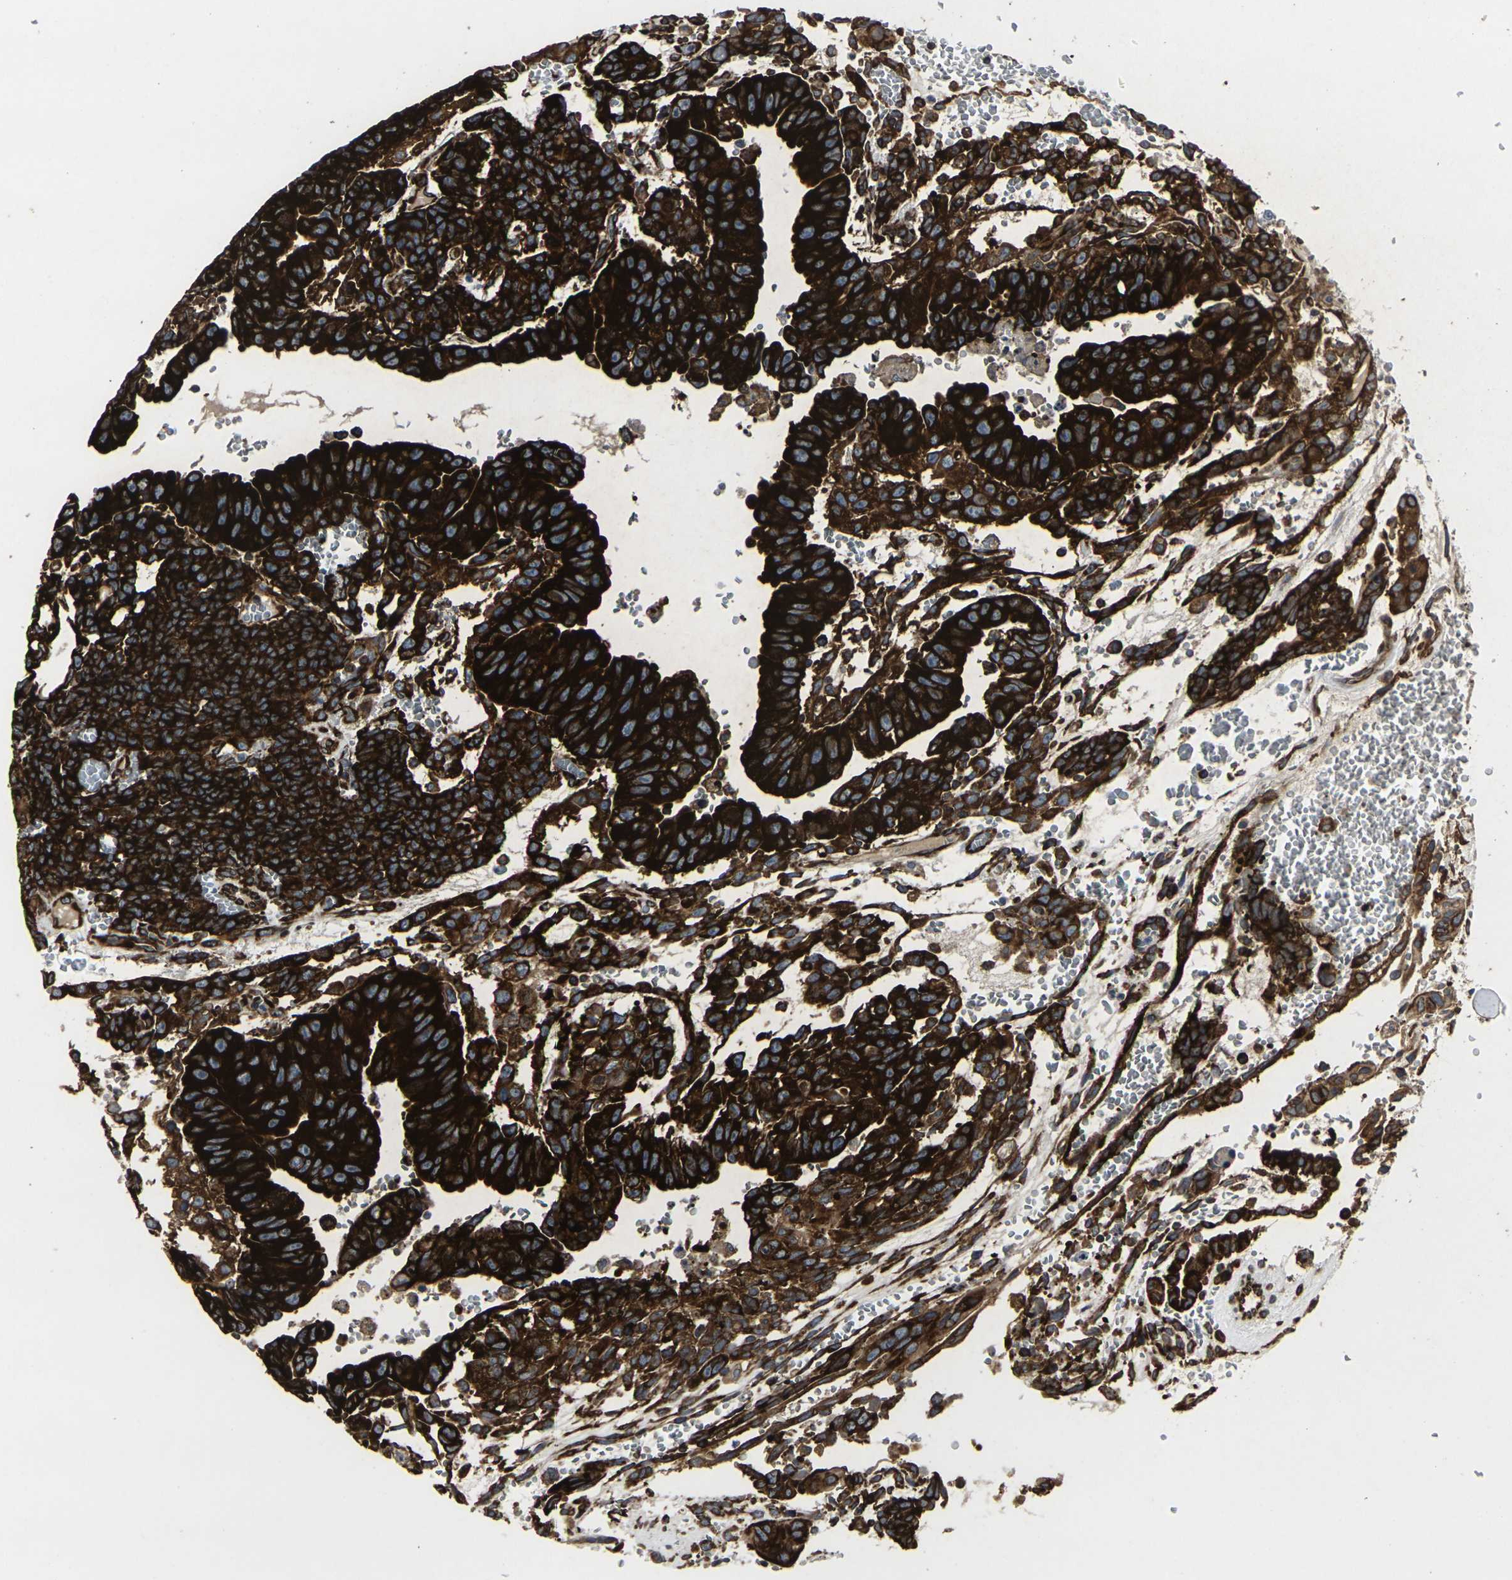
{"staining": {"intensity": "strong", "quantity": ">75%", "location": "cytoplasmic/membranous"}, "tissue": "testis cancer", "cell_type": "Tumor cells", "image_type": "cancer", "snomed": [{"axis": "morphology", "description": "Seminoma, NOS"}, {"axis": "morphology", "description": "Carcinoma, Embryonal, NOS"}, {"axis": "topography", "description": "Testis"}], "caption": "Testis cancer tissue displays strong cytoplasmic/membranous expression in about >75% of tumor cells, visualized by immunohistochemistry. Immunohistochemistry stains the protein of interest in brown and the nuclei are stained blue.", "gene": "MARCHF2", "patient": {"sex": "male", "age": 52}}